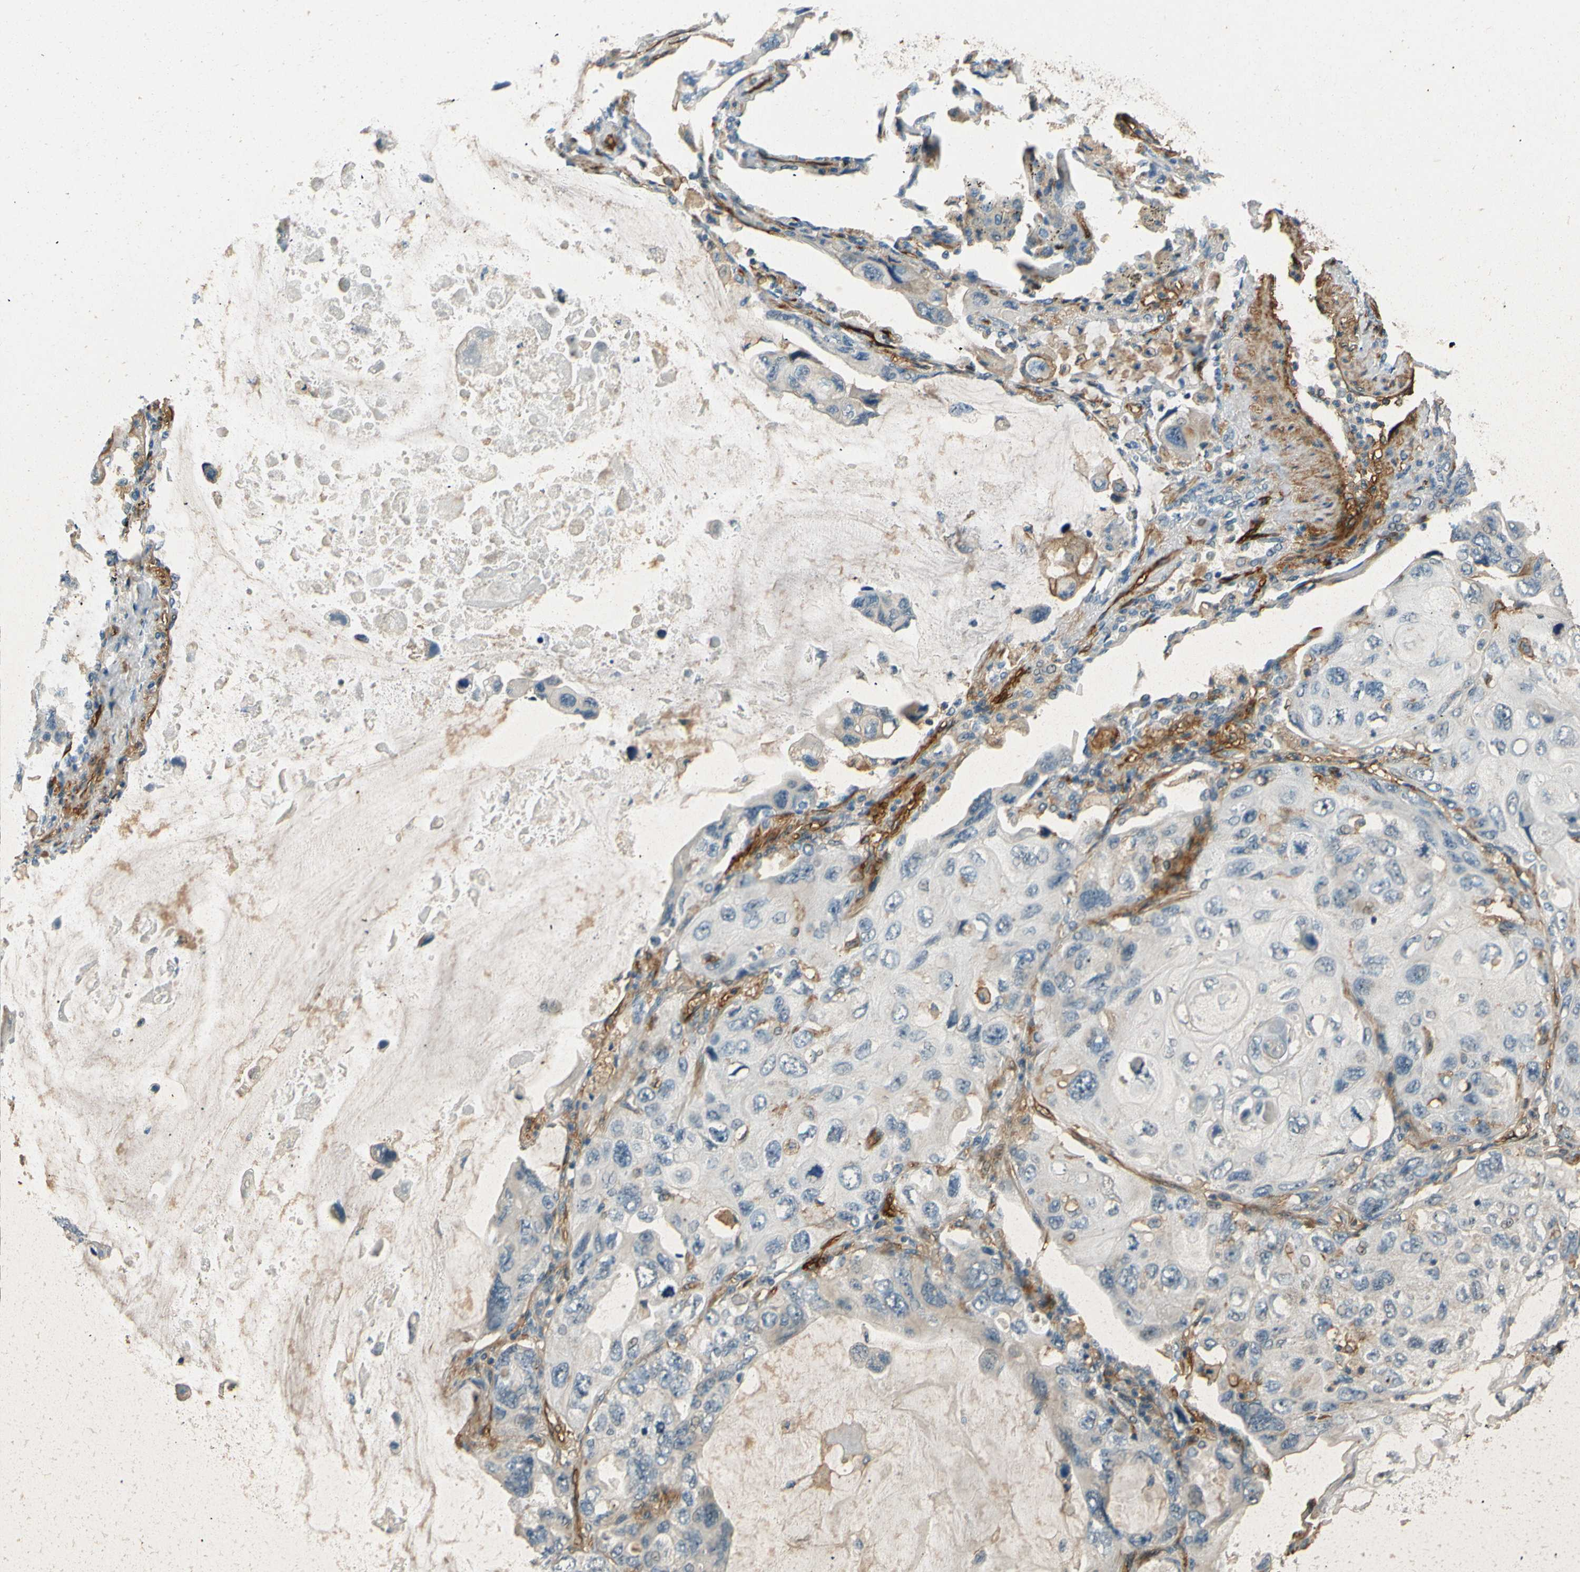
{"staining": {"intensity": "negative", "quantity": "none", "location": "none"}, "tissue": "lung cancer", "cell_type": "Tumor cells", "image_type": "cancer", "snomed": [{"axis": "morphology", "description": "Squamous cell carcinoma, NOS"}, {"axis": "topography", "description": "Lung"}], "caption": "Squamous cell carcinoma (lung) was stained to show a protein in brown. There is no significant staining in tumor cells. The staining was performed using DAB to visualize the protein expression in brown, while the nuclei were stained in blue with hematoxylin (Magnification: 20x).", "gene": "ENTPD1", "patient": {"sex": "female", "age": 73}}